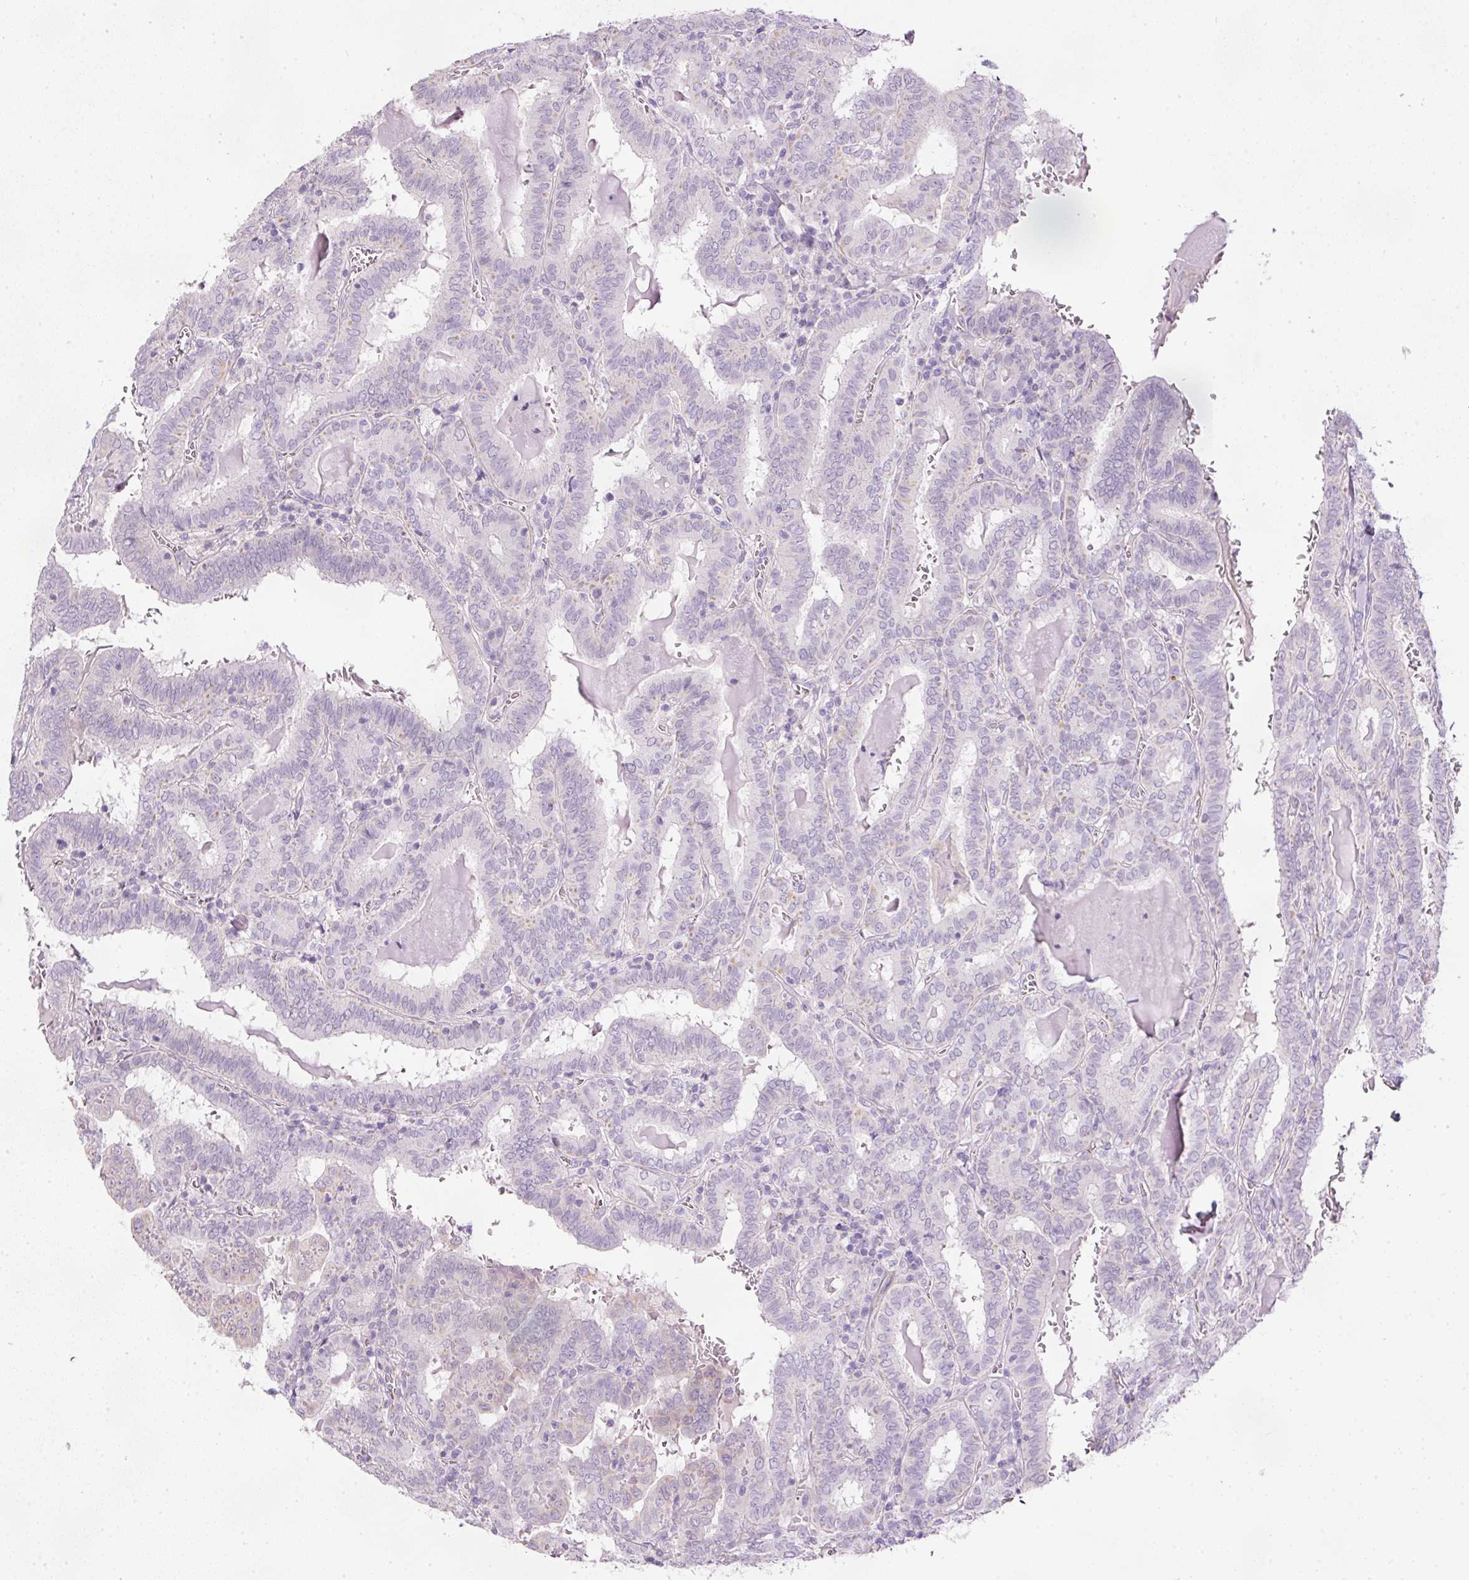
{"staining": {"intensity": "negative", "quantity": "none", "location": "none"}, "tissue": "thyroid cancer", "cell_type": "Tumor cells", "image_type": "cancer", "snomed": [{"axis": "morphology", "description": "Papillary adenocarcinoma, NOS"}, {"axis": "topography", "description": "Thyroid gland"}], "caption": "An image of thyroid cancer (papillary adenocarcinoma) stained for a protein reveals no brown staining in tumor cells.", "gene": "KPNA5", "patient": {"sex": "female", "age": 72}}